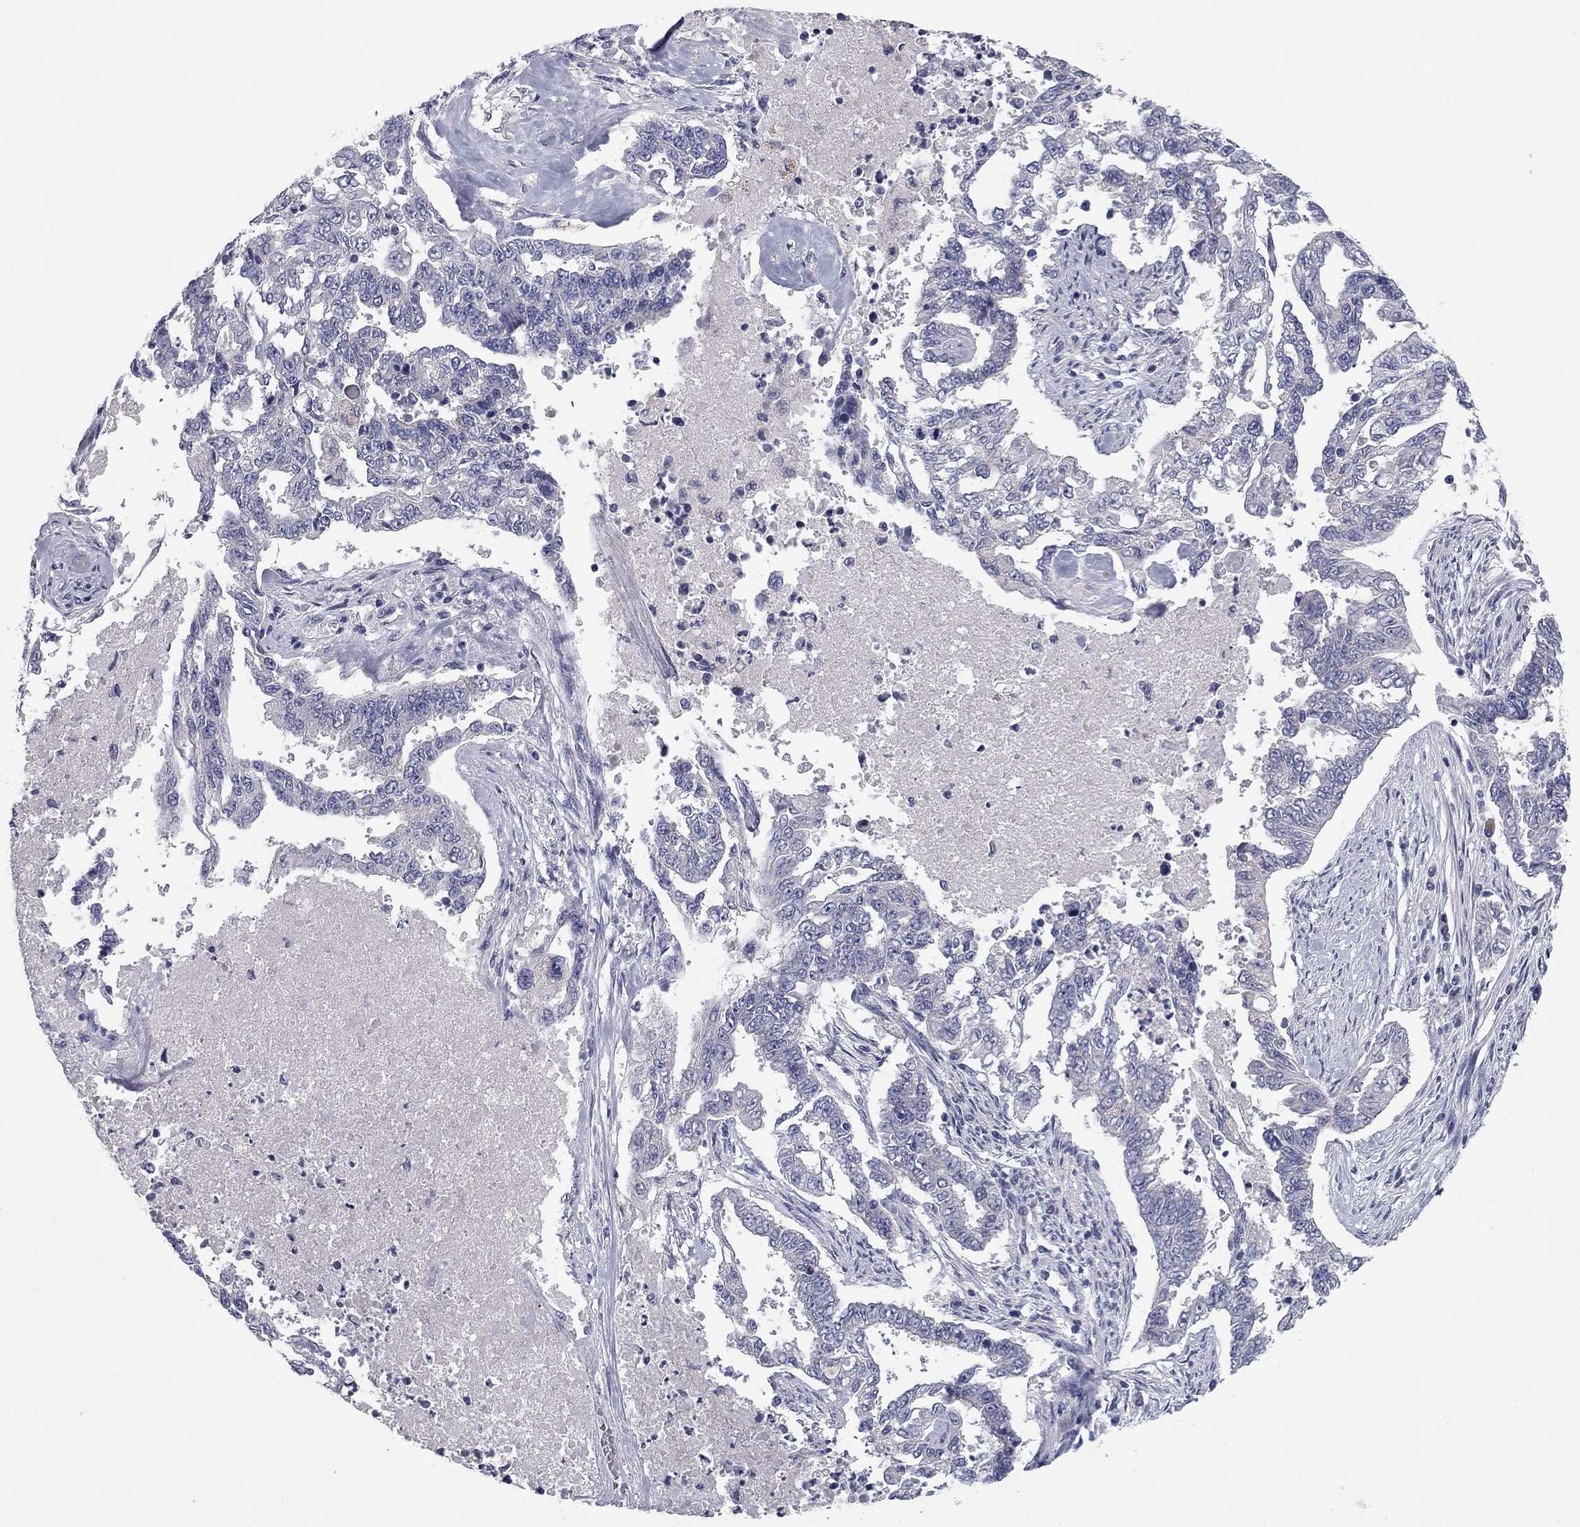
{"staining": {"intensity": "negative", "quantity": "none", "location": "none"}, "tissue": "endometrial cancer", "cell_type": "Tumor cells", "image_type": "cancer", "snomed": [{"axis": "morphology", "description": "Adenocarcinoma, NOS"}, {"axis": "topography", "description": "Uterus"}], "caption": "This is an IHC histopathology image of human endometrial adenocarcinoma. There is no staining in tumor cells.", "gene": "CNTNAP4", "patient": {"sex": "female", "age": 59}}